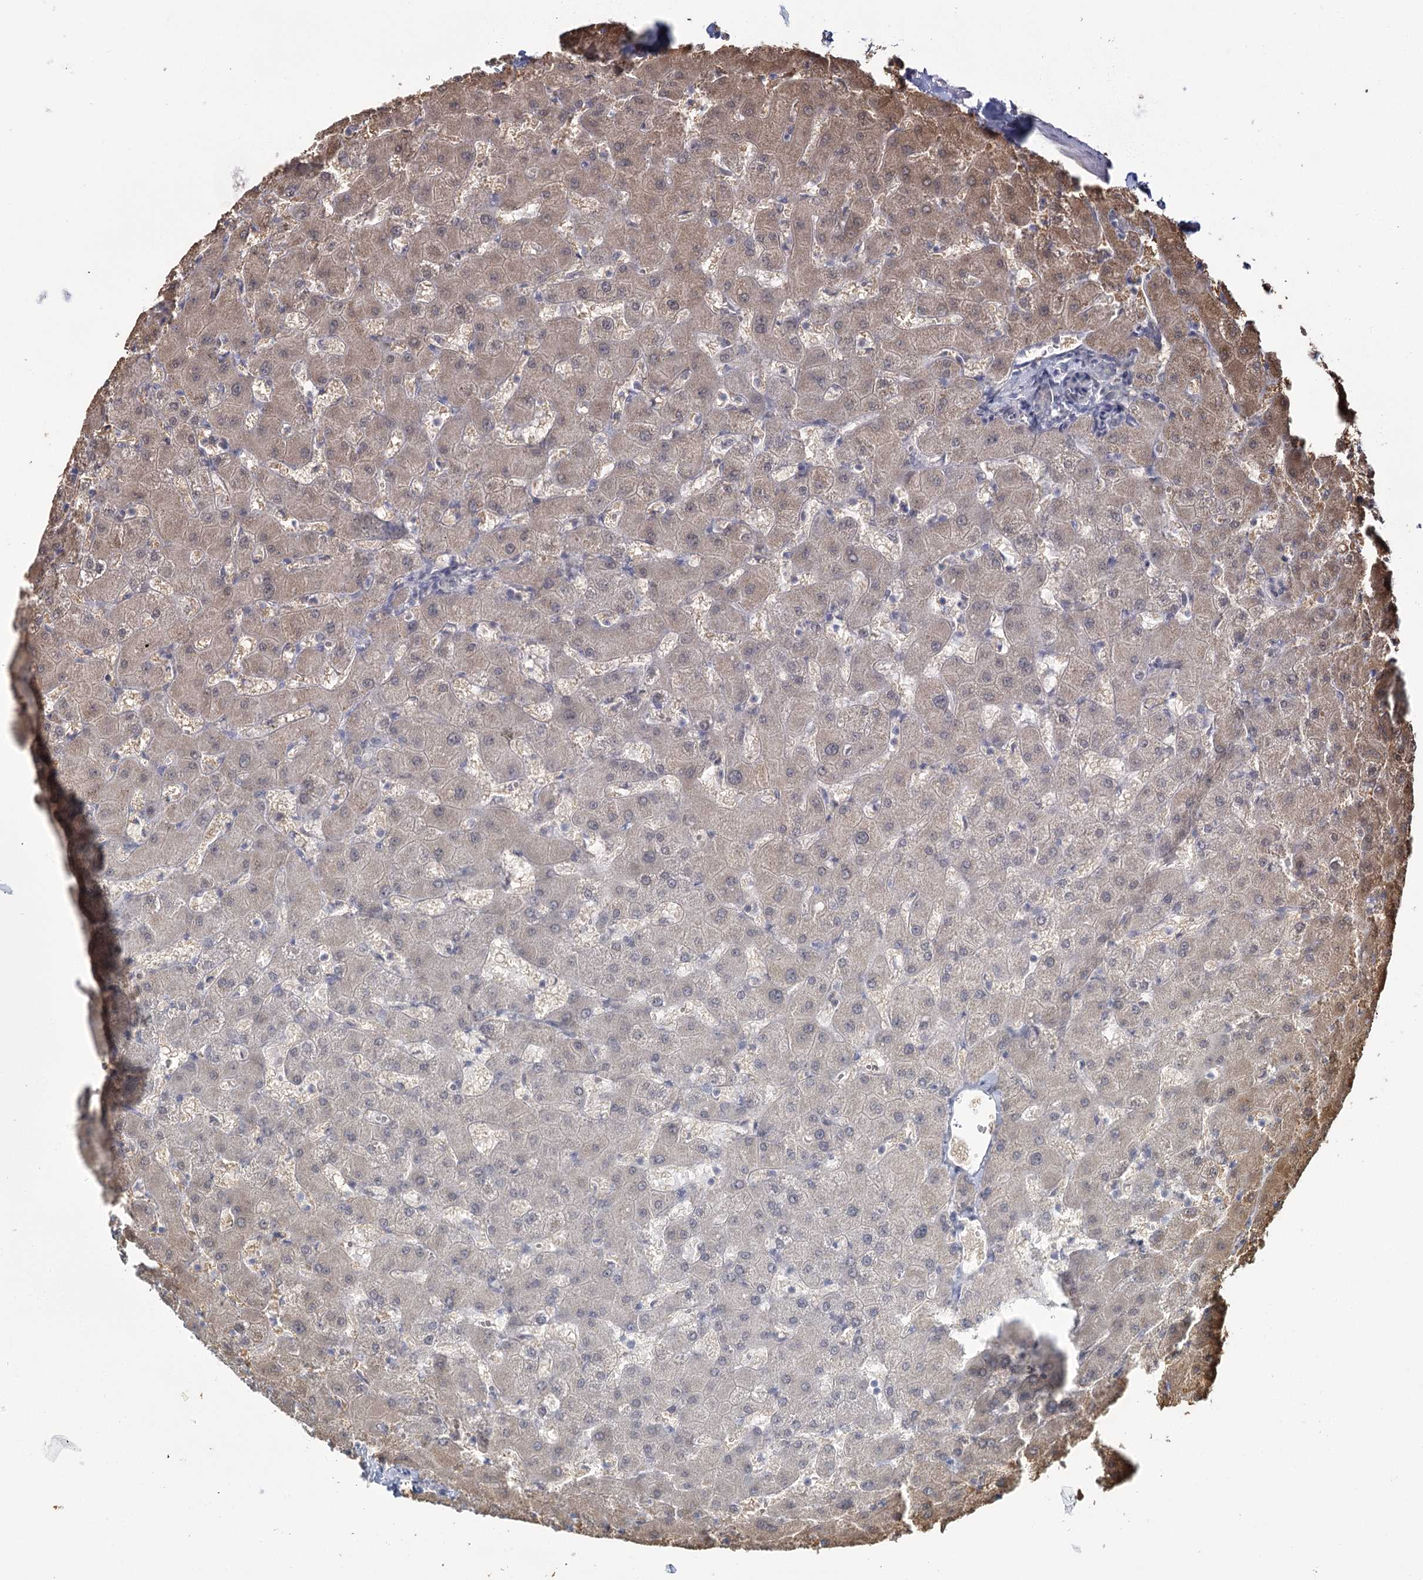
{"staining": {"intensity": "moderate", "quantity": "25%-75%", "location": "cytoplasmic/membranous"}, "tissue": "liver", "cell_type": "Cholangiocytes", "image_type": "normal", "snomed": [{"axis": "morphology", "description": "Normal tissue, NOS"}, {"axis": "topography", "description": "Liver"}], "caption": "Immunohistochemical staining of benign liver exhibits moderate cytoplasmic/membranous protein expression in approximately 25%-75% of cholangiocytes.", "gene": "TBC1D9B", "patient": {"sex": "female", "age": 63}}